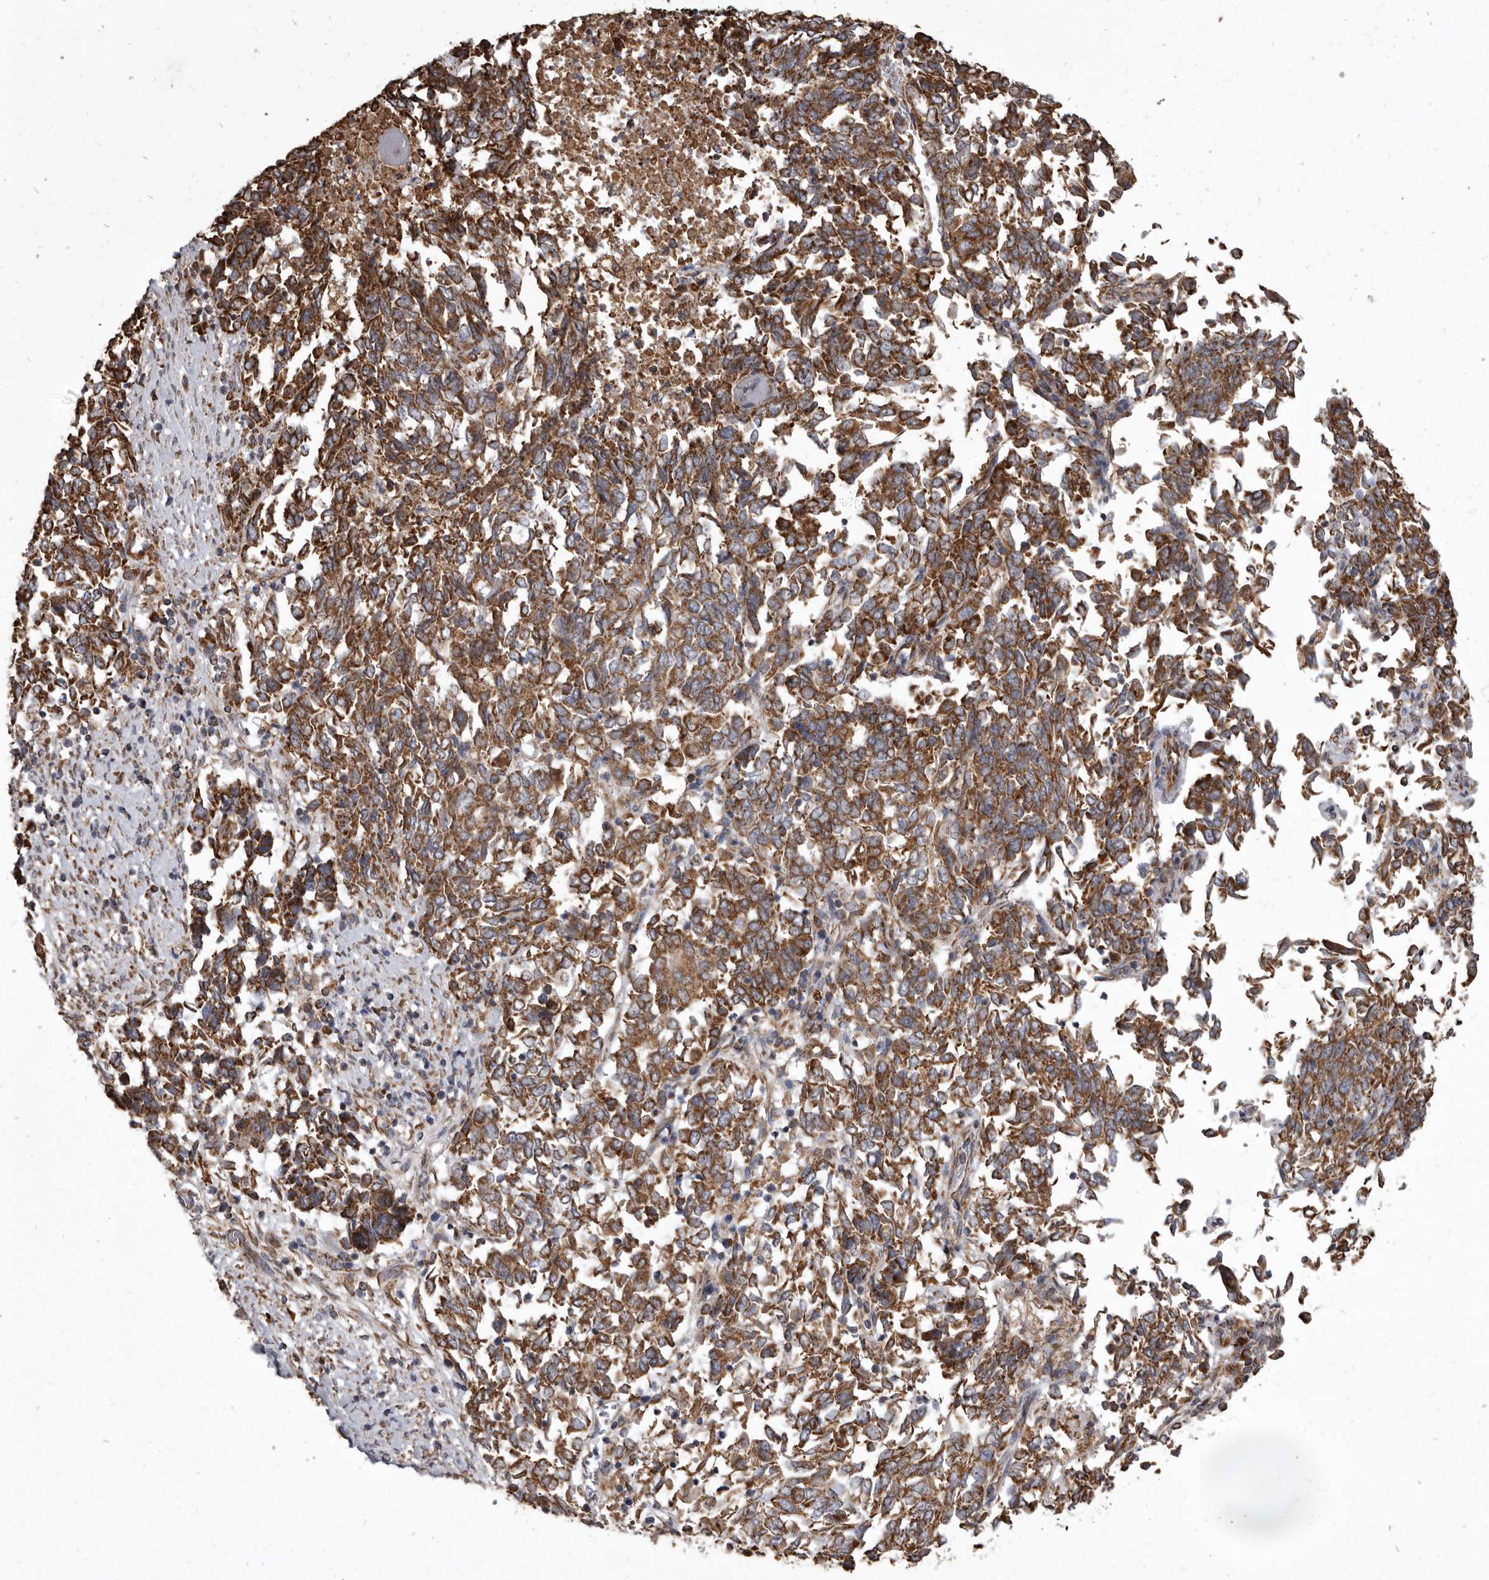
{"staining": {"intensity": "strong", "quantity": ">75%", "location": "cytoplasmic/membranous"}, "tissue": "endometrial cancer", "cell_type": "Tumor cells", "image_type": "cancer", "snomed": [{"axis": "morphology", "description": "Adenocarcinoma, NOS"}, {"axis": "topography", "description": "Endometrium"}], "caption": "Immunohistochemical staining of human adenocarcinoma (endometrial) displays high levels of strong cytoplasmic/membranous positivity in about >75% of tumor cells.", "gene": "CDK5RAP3", "patient": {"sex": "female", "age": 80}}